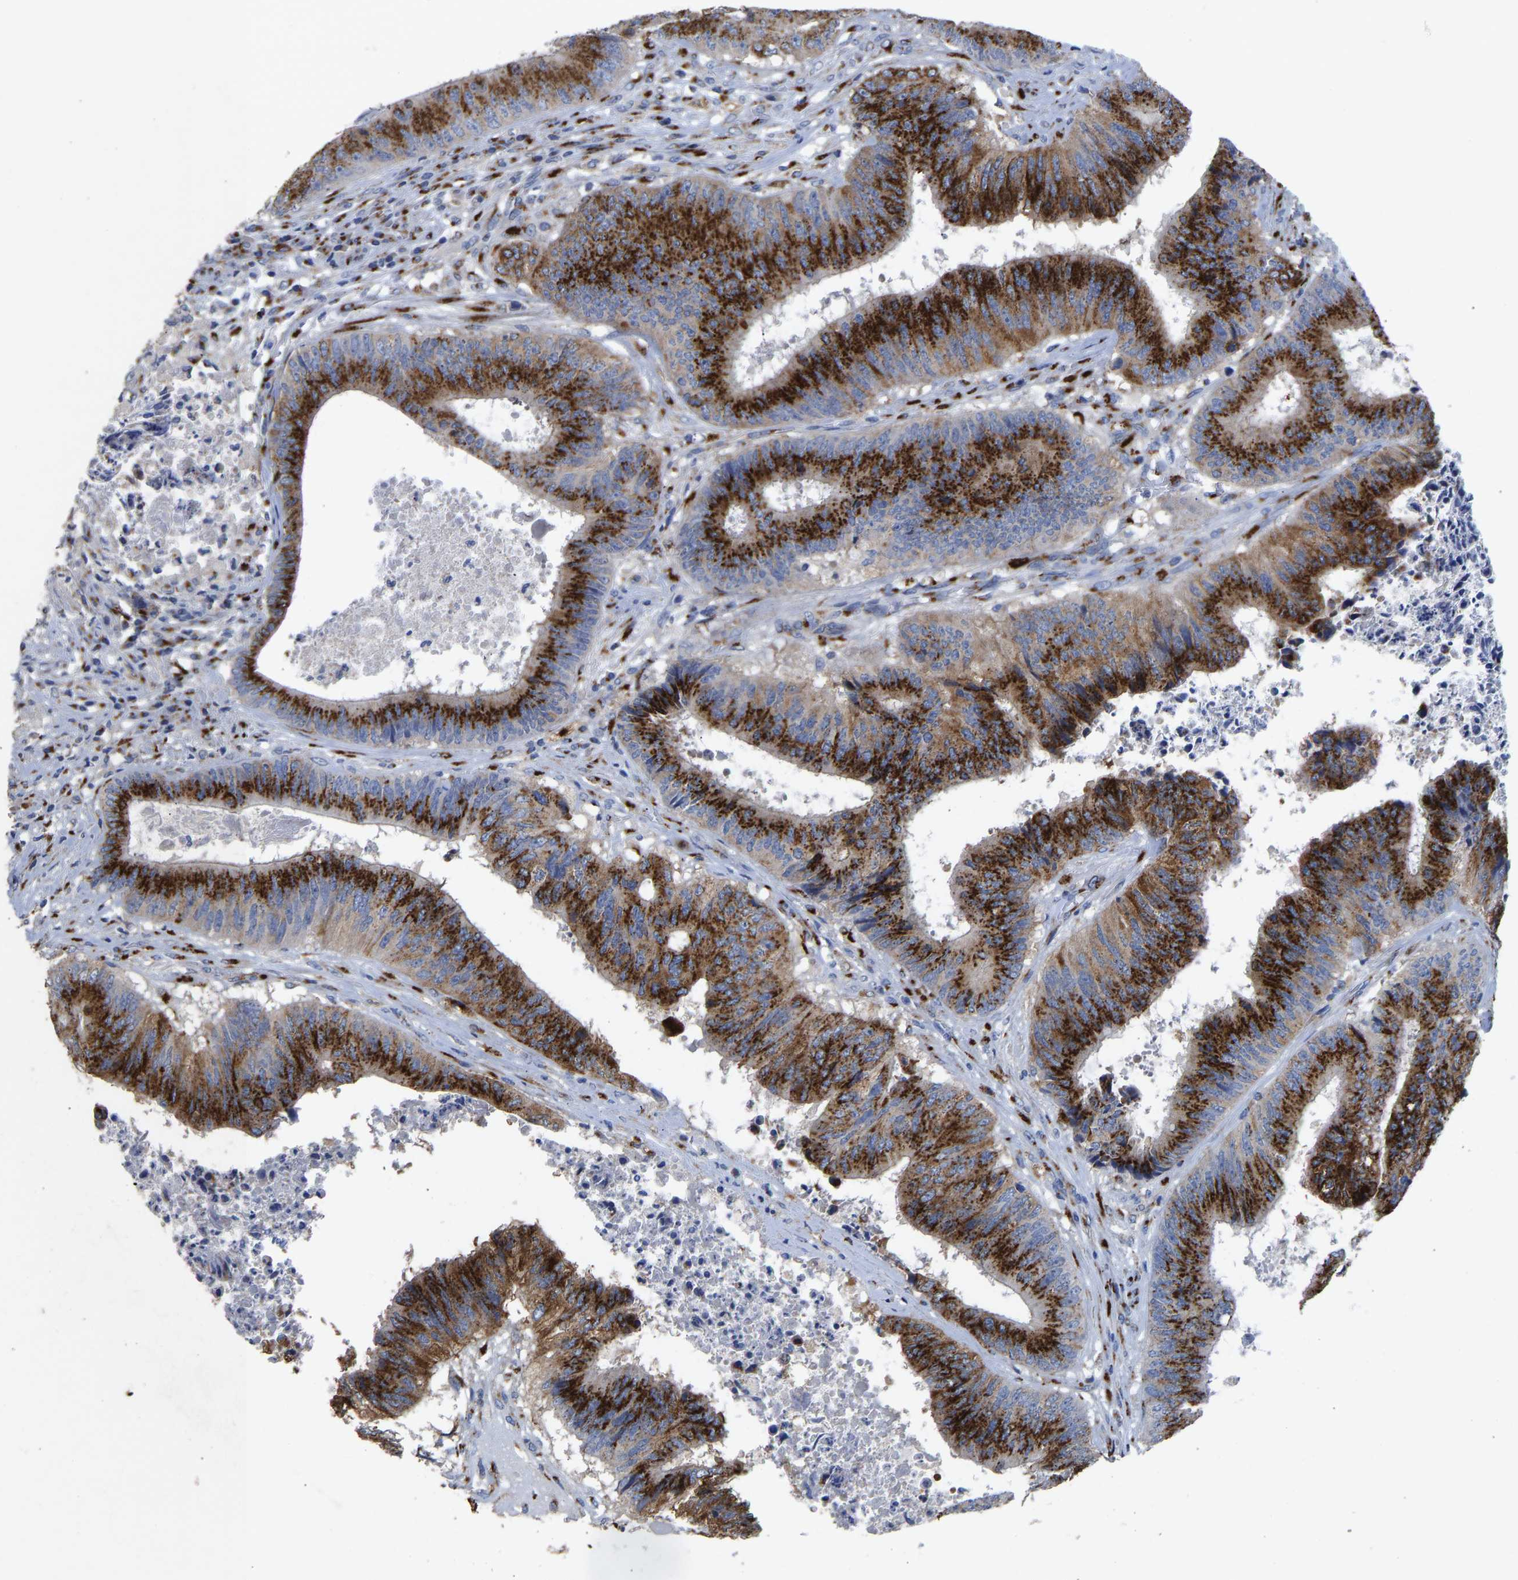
{"staining": {"intensity": "strong", "quantity": ">75%", "location": "cytoplasmic/membranous"}, "tissue": "colorectal cancer", "cell_type": "Tumor cells", "image_type": "cancer", "snomed": [{"axis": "morphology", "description": "Adenocarcinoma, NOS"}, {"axis": "topography", "description": "Rectum"}], "caption": "Adenocarcinoma (colorectal) stained with DAB (3,3'-diaminobenzidine) immunohistochemistry (IHC) reveals high levels of strong cytoplasmic/membranous staining in approximately >75% of tumor cells.", "gene": "TMEM87A", "patient": {"sex": "male", "age": 72}}